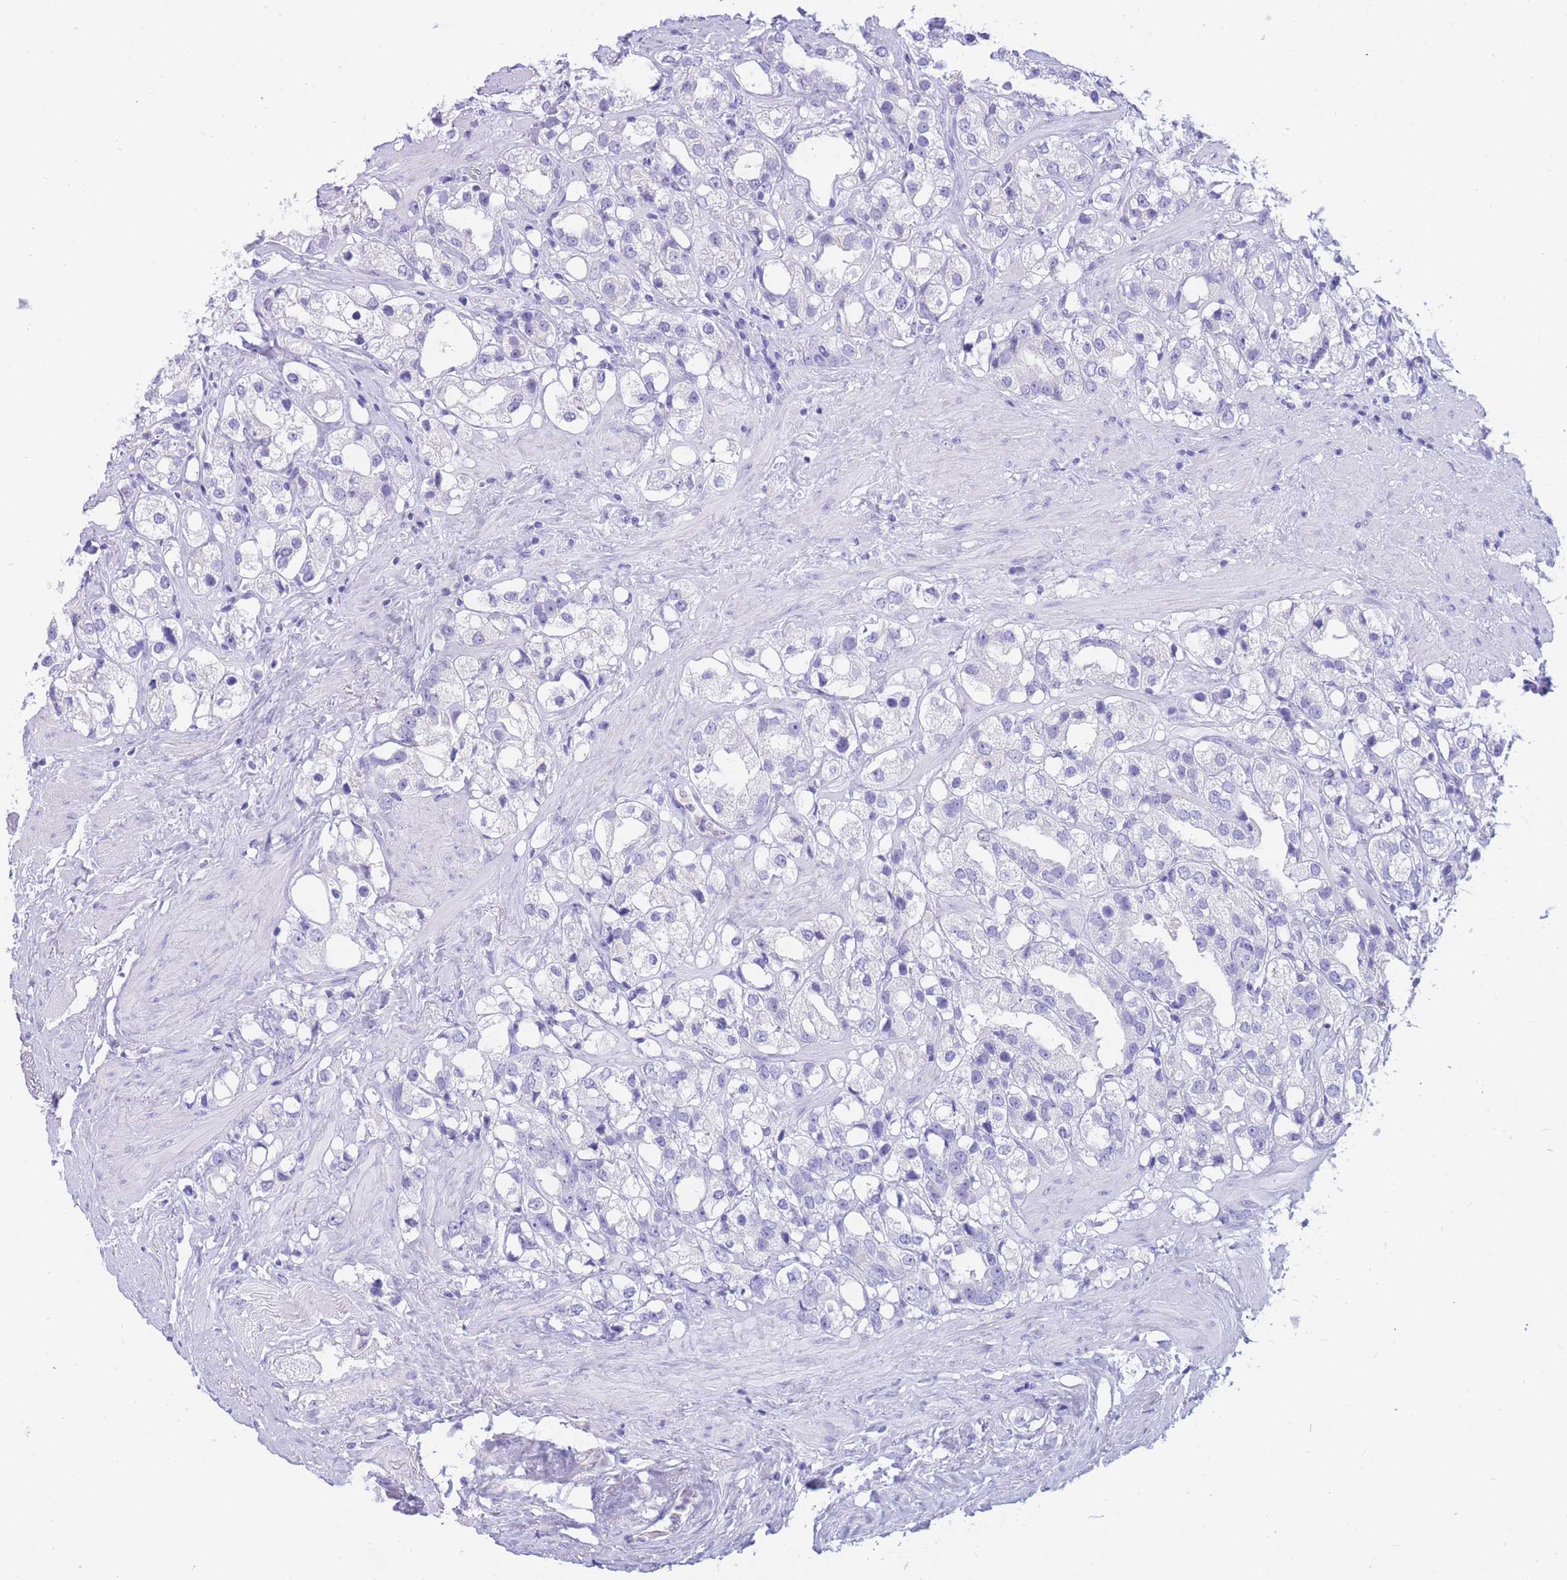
{"staining": {"intensity": "negative", "quantity": "none", "location": "none"}, "tissue": "prostate cancer", "cell_type": "Tumor cells", "image_type": "cancer", "snomed": [{"axis": "morphology", "description": "Adenocarcinoma, NOS"}, {"axis": "topography", "description": "Prostate"}], "caption": "This is an immunohistochemistry photomicrograph of human prostate cancer (adenocarcinoma). There is no expression in tumor cells.", "gene": "SULT1A1", "patient": {"sex": "male", "age": 79}}